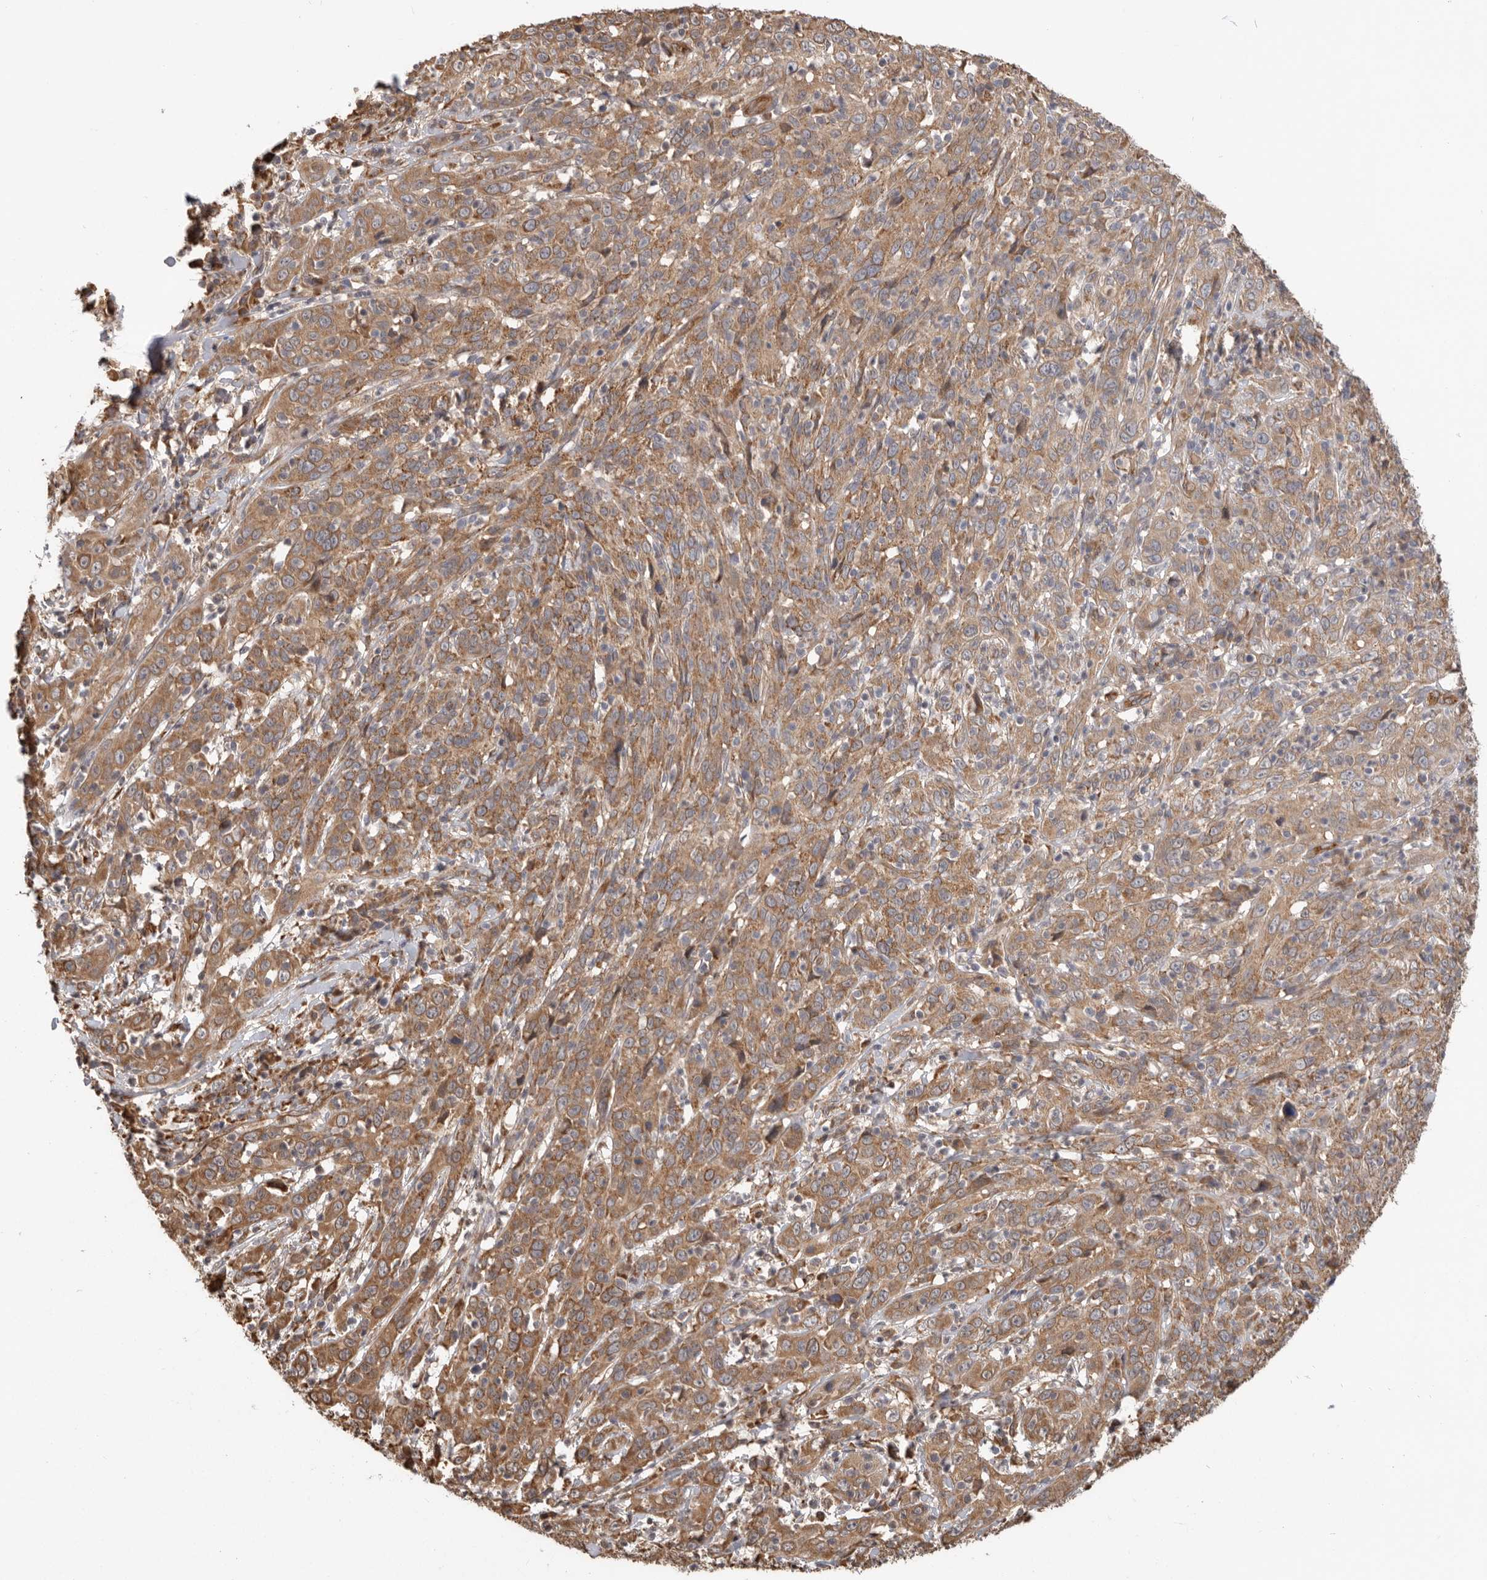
{"staining": {"intensity": "moderate", "quantity": ">75%", "location": "cytoplasmic/membranous"}, "tissue": "cervical cancer", "cell_type": "Tumor cells", "image_type": "cancer", "snomed": [{"axis": "morphology", "description": "Squamous cell carcinoma, NOS"}, {"axis": "topography", "description": "Cervix"}], "caption": "IHC photomicrograph of neoplastic tissue: human cervical cancer (squamous cell carcinoma) stained using IHC shows medium levels of moderate protein expression localized specifically in the cytoplasmic/membranous of tumor cells, appearing as a cytoplasmic/membranous brown color.", "gene": "CDC42BPB", "patient": {"sex": "female", "age": 46}}